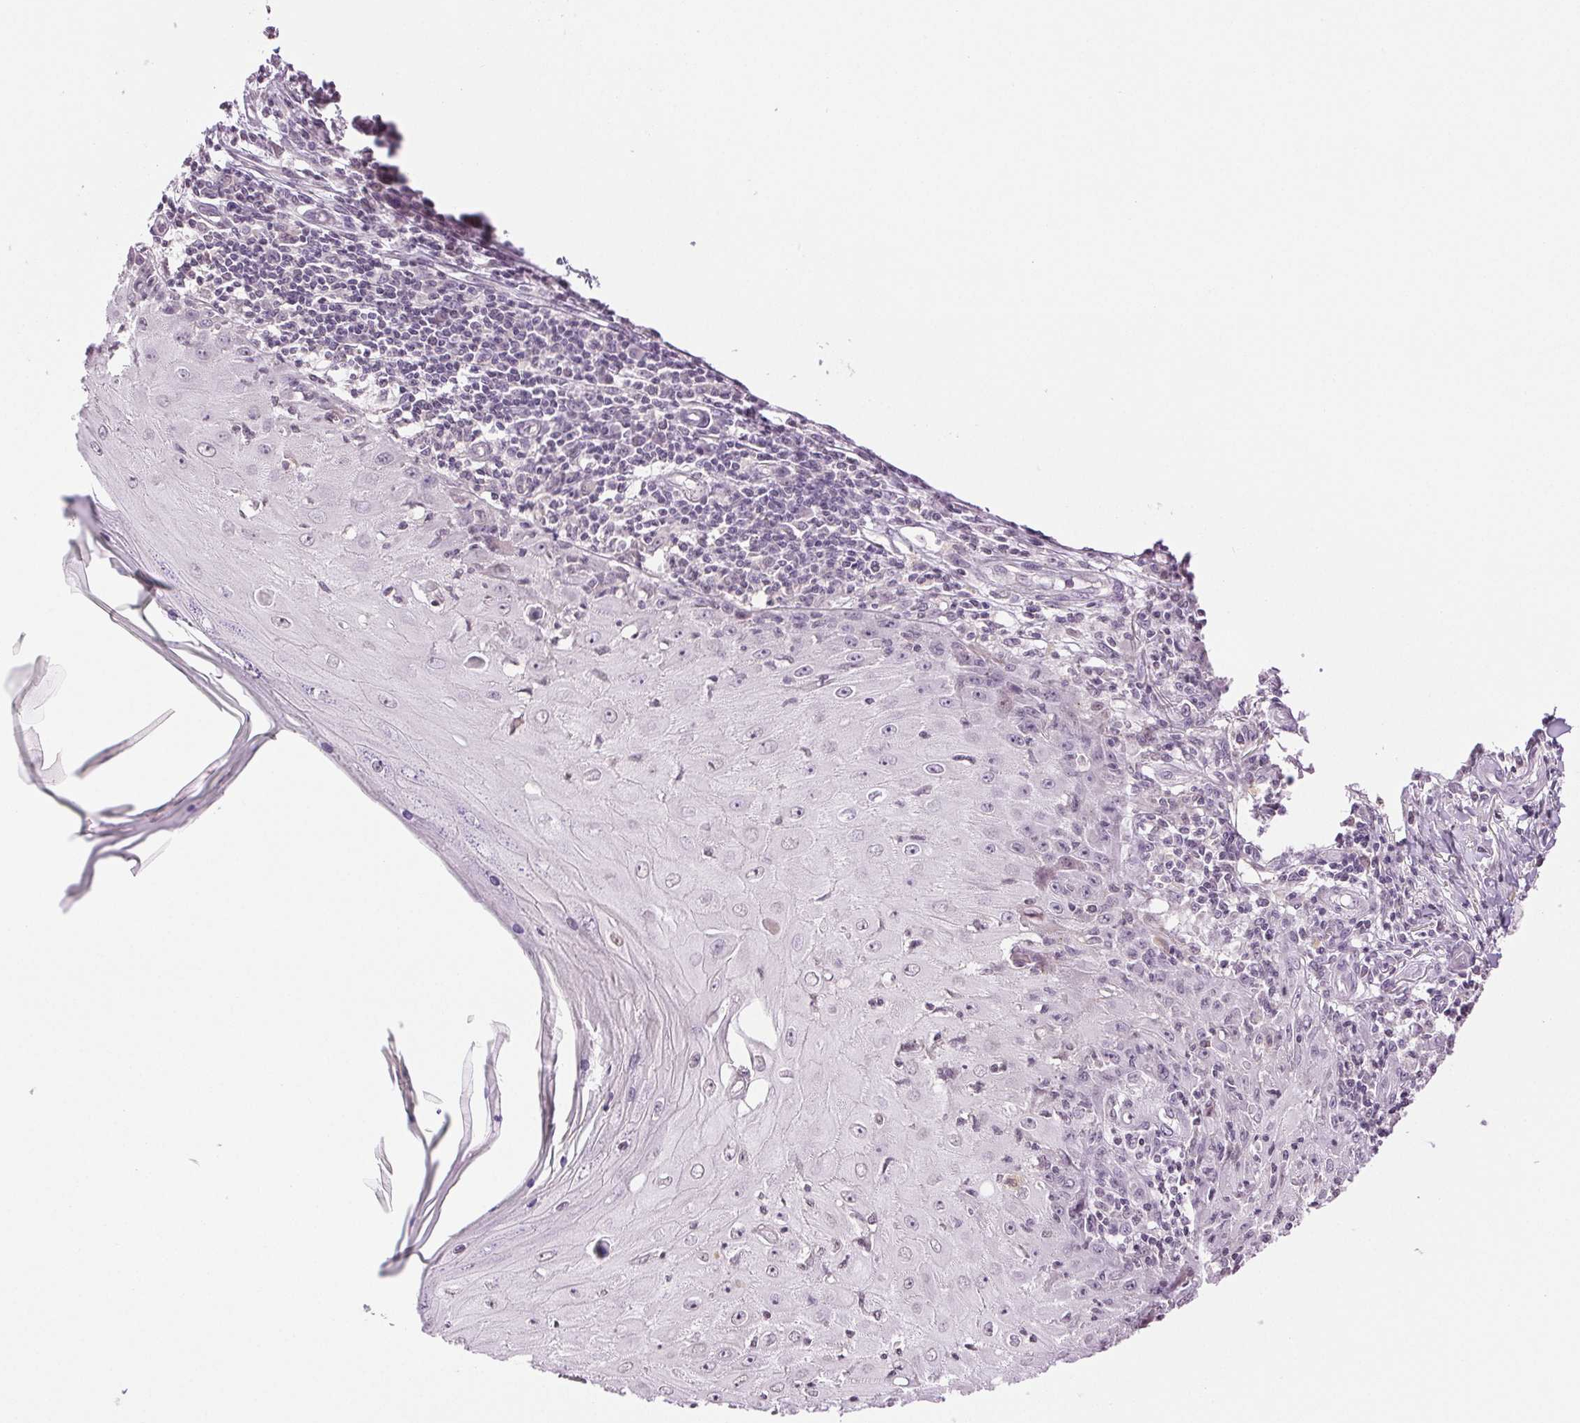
{"staining": {"intensity": "negative", "quantity": "none", "location": "none"}, "tissue": "skin cancer", "cell_type": "Tumor cells", "image_type": "cancer", "snomed": [{"axis": "morphology", "description": "Squamous cell carcinoma, NOS"}, {"axis": "topography", "description": "Skin"}], "caption": "Tumor cells show no significant staining in squamous cell carcinoma (skin).", "gene": "TNNT3", "patient": {"sex": "female", "age": 73}}